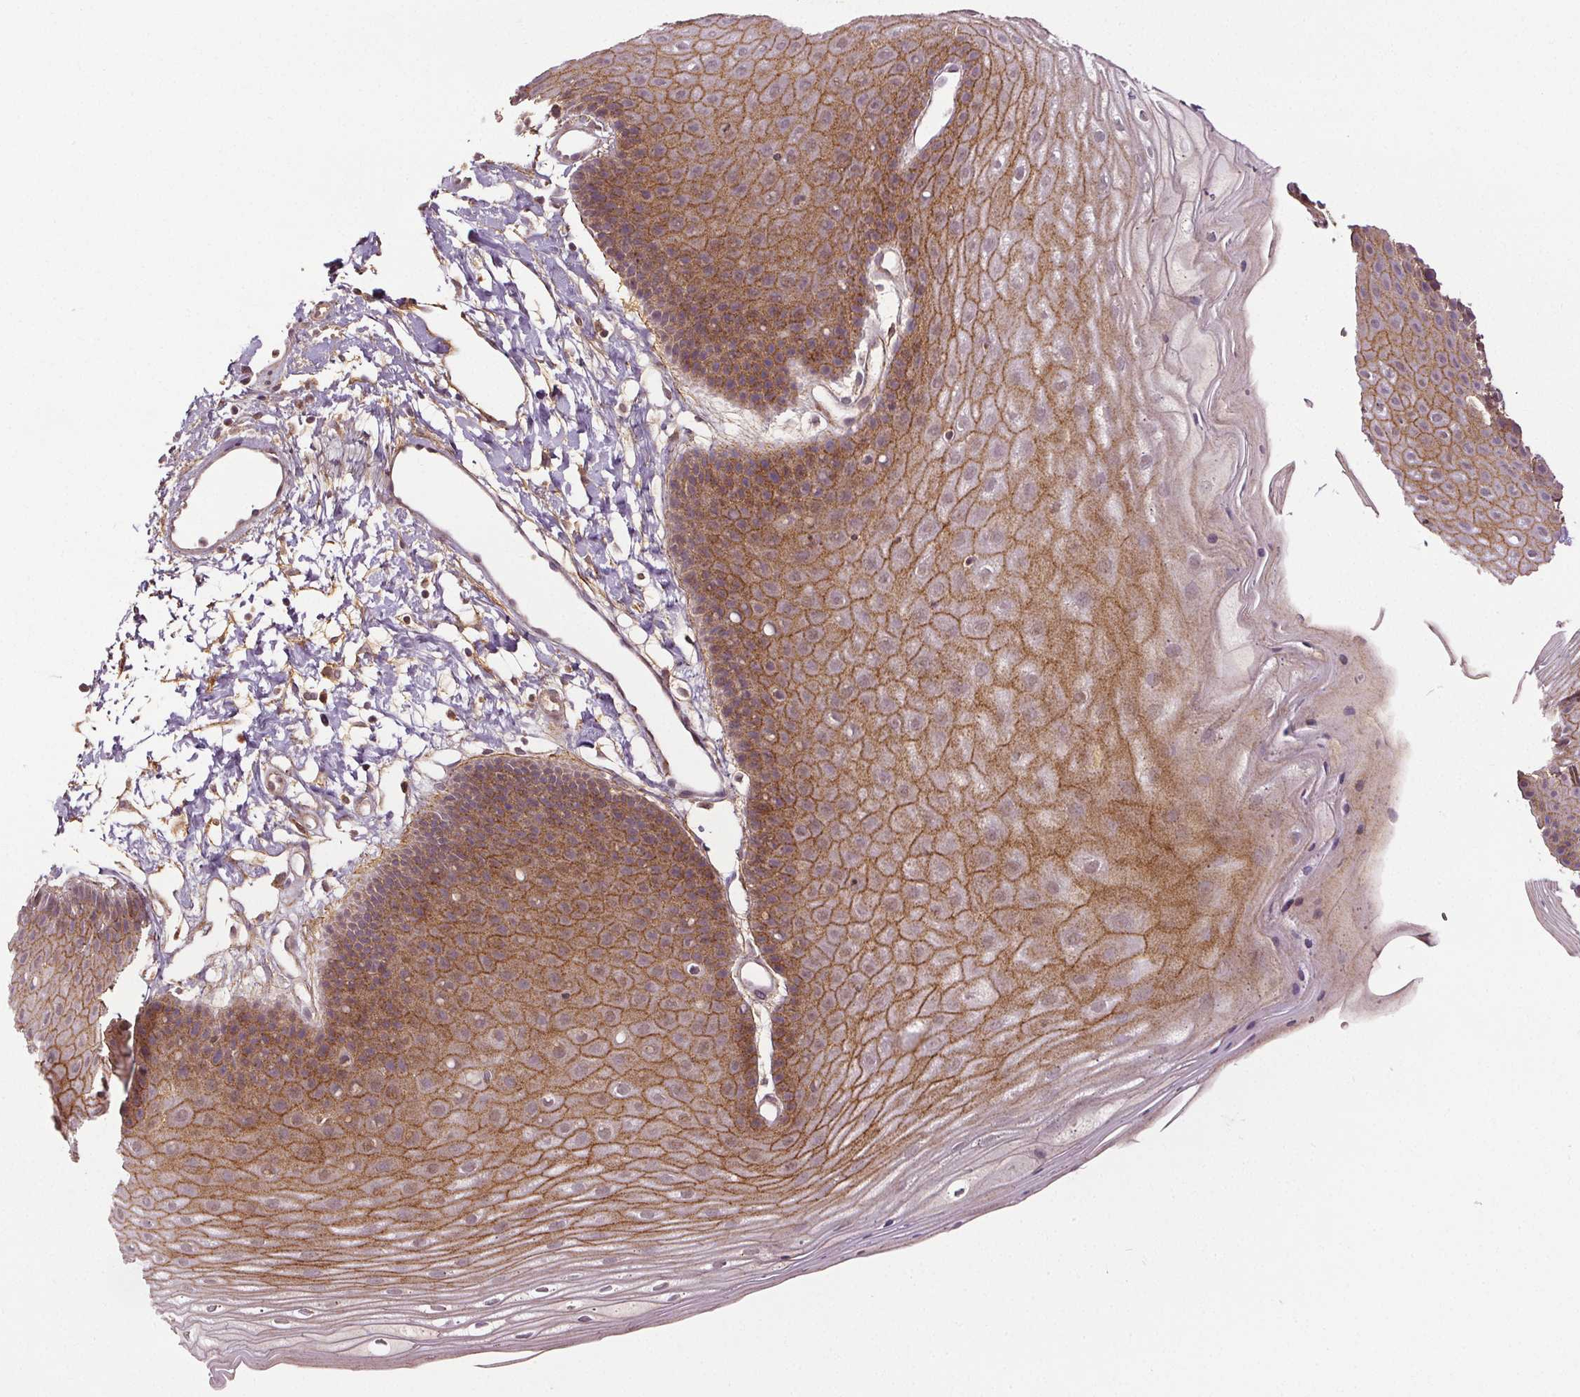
{"staining": {"intensity": "moderate", "quantity": ">75%", "location": "cytoplasmic/membranous"}, "tissue": "skin", "cell_type": "Epidermal cells", "image_type": "normal", "snomed": [{"axis": "morphology", "description": "Normal tissue, NOS"}, {"axis": "topography", "description": "Anal"}], "caption": "An image showing moderate cytoplasmic/membranous staining in about >75% of epidermal cells in unremarkable skin, as visualized by brown immunohistochemical staining.", "gene": "EPHB3", "patient": {"sex": "male", "age": 53}}